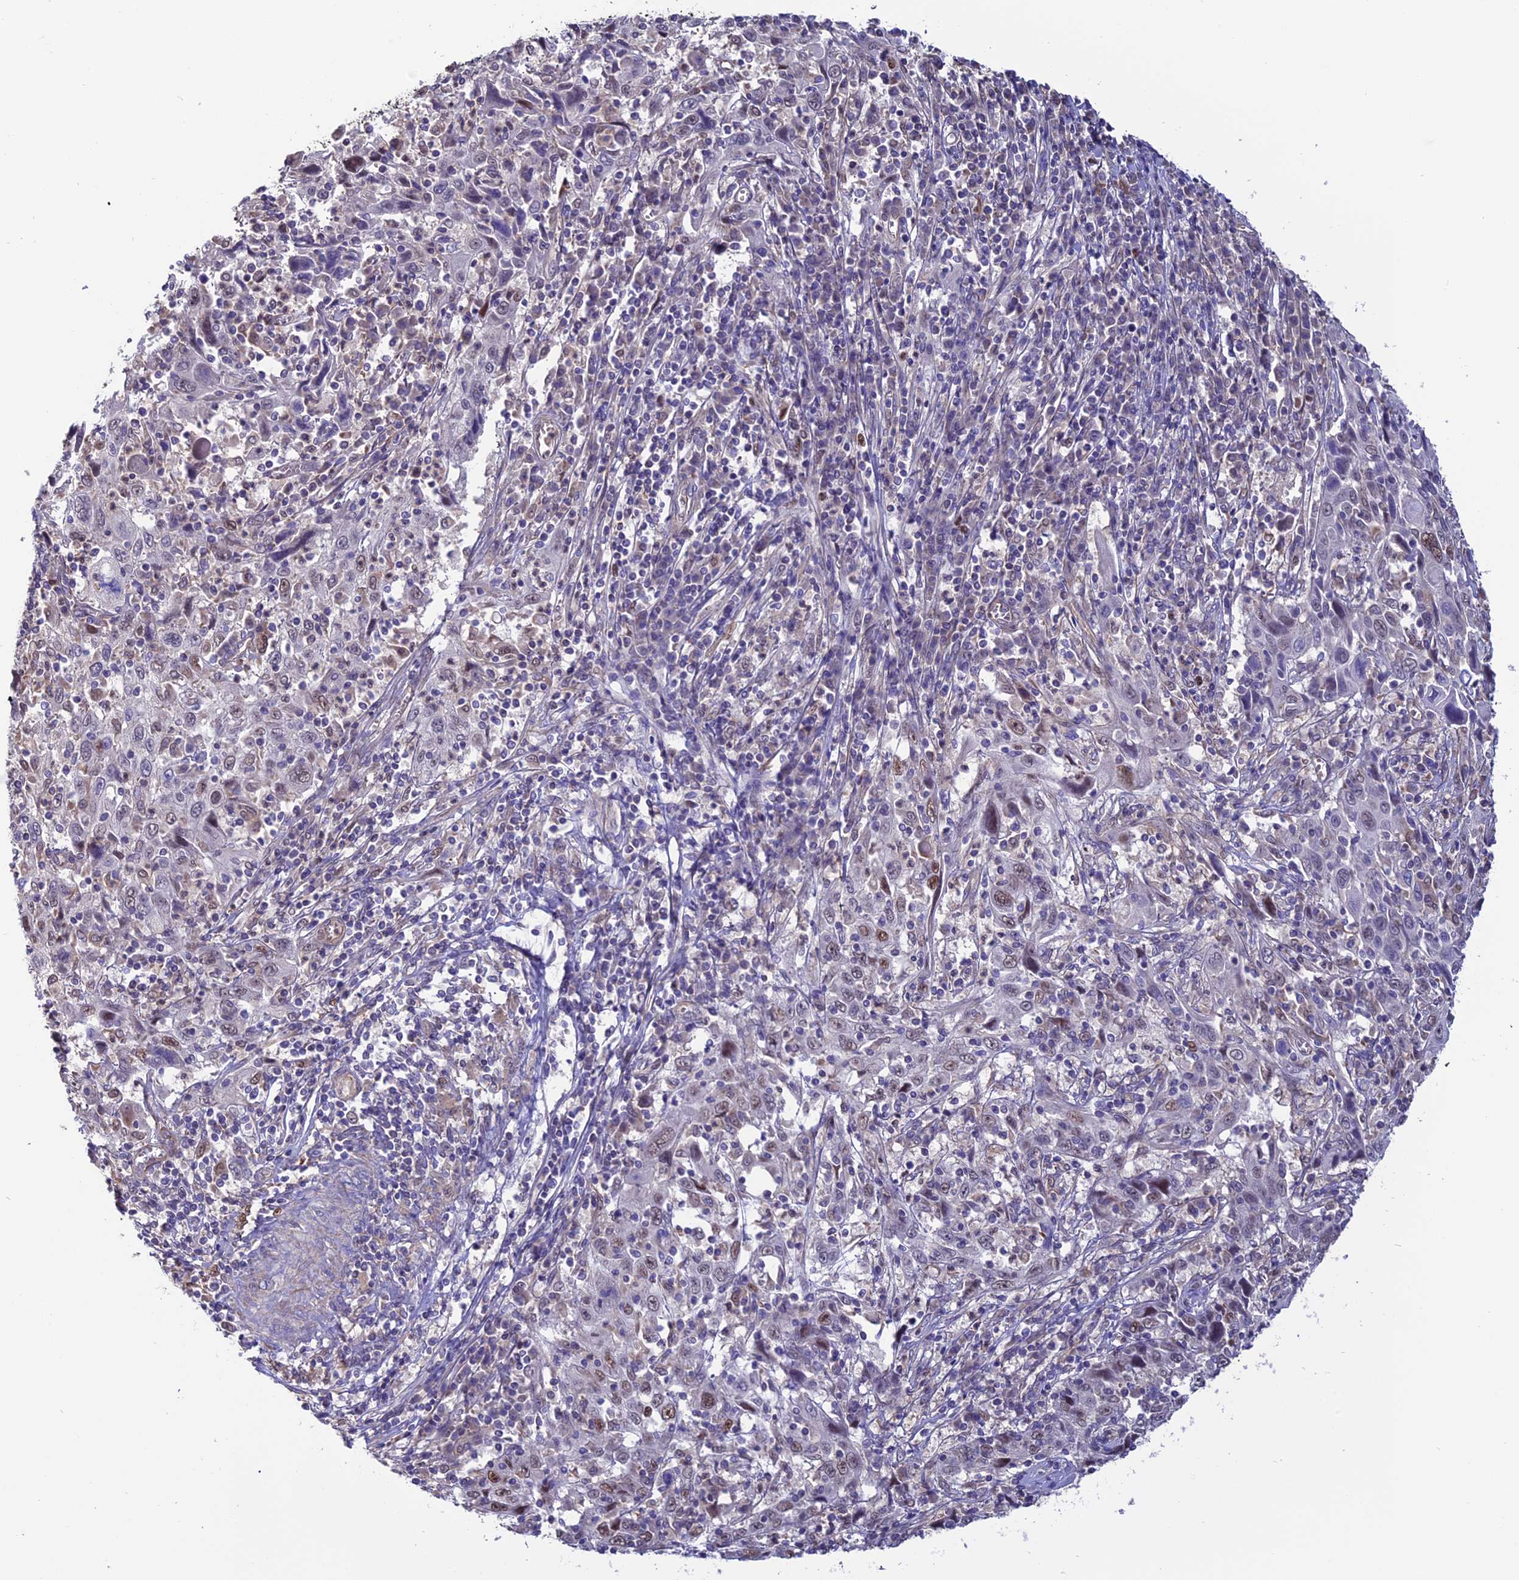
{"staining": {"intensity": "negative", "quantity": "none", "location": "none"}, "tissue": "cervical cancer", "cell_type": "Tumor cells", "image_type": "cancer", "snomed": [{"axis": "morphology", "description": "Squamous cell carcinoma, NOS"}, {"axis": "topography", "description": "Cervix"}], "caption": "High power microscopy micrograph of an immunohistochemistry (IHC) photomicrograph of squamous cell carcinoma (cervical), revealing no significant expression in tumor cells. (Stains: DAB (3,3'-diaminobenzidine) immunohistochemistry (IHC) with hematoxylin counter stain, Microscopy: brightfield microscopy at high magnification).", "gene": "PDILT", "patient": {"sex": "female", "age": 46}}